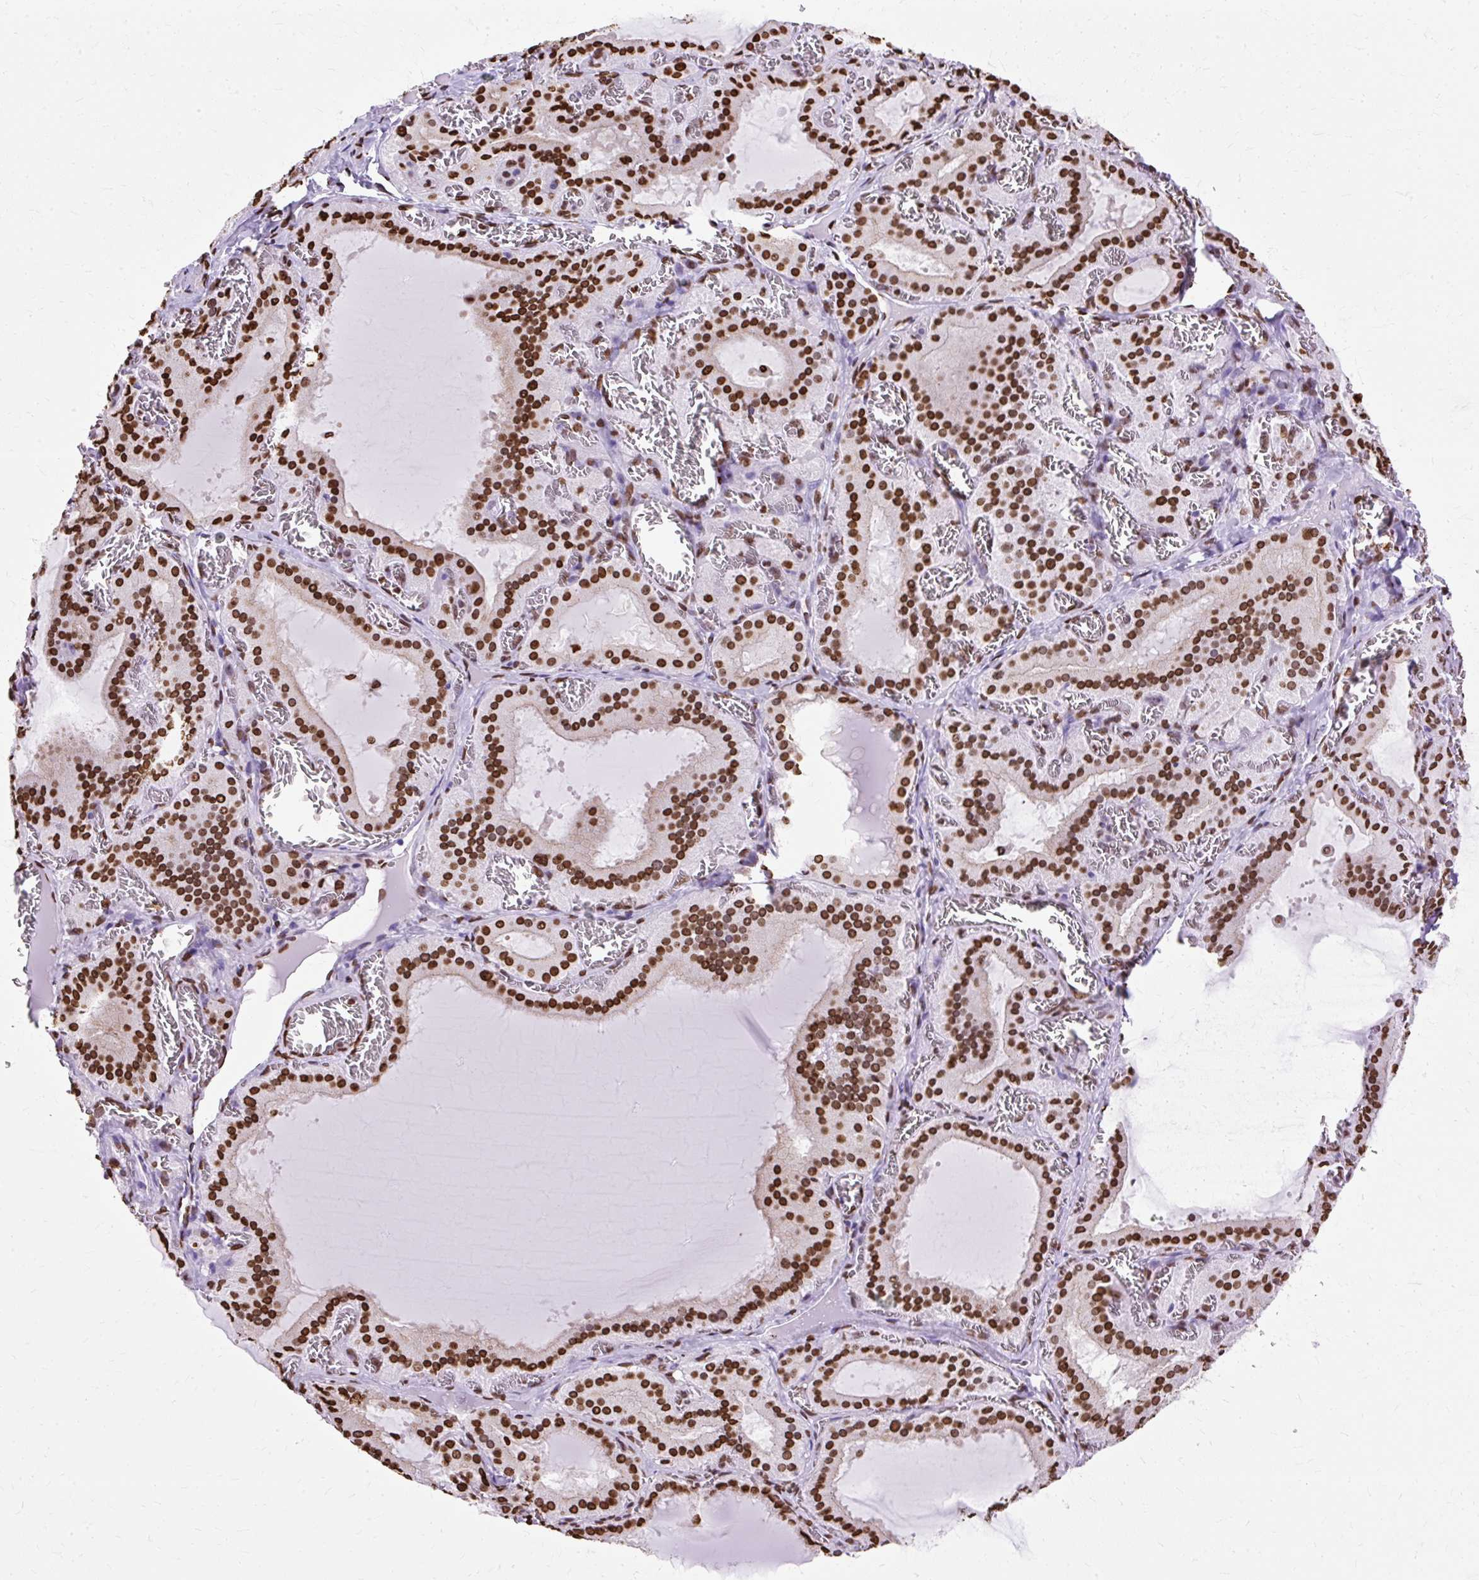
{"staining": {"intensity": "strong", "quantity": ">75%", "location": "nuclear"}, "tissue": "thyroid gland", "cell_type": "Glandular cells", "image_type": "normal", "snomed": [{"axis": "morphology", "description": "Normal tissue, NOS"}, {"axis": "topography", "description": "Thyroid gland"}], "caption": "The micrograph demonstrates staining of normal thyroid gland, revealing strong nuclear protein positivity (brown color) within glandular cells.", "gene": "TMEM184C", "patient": {"sex": "female", "age": 30}}